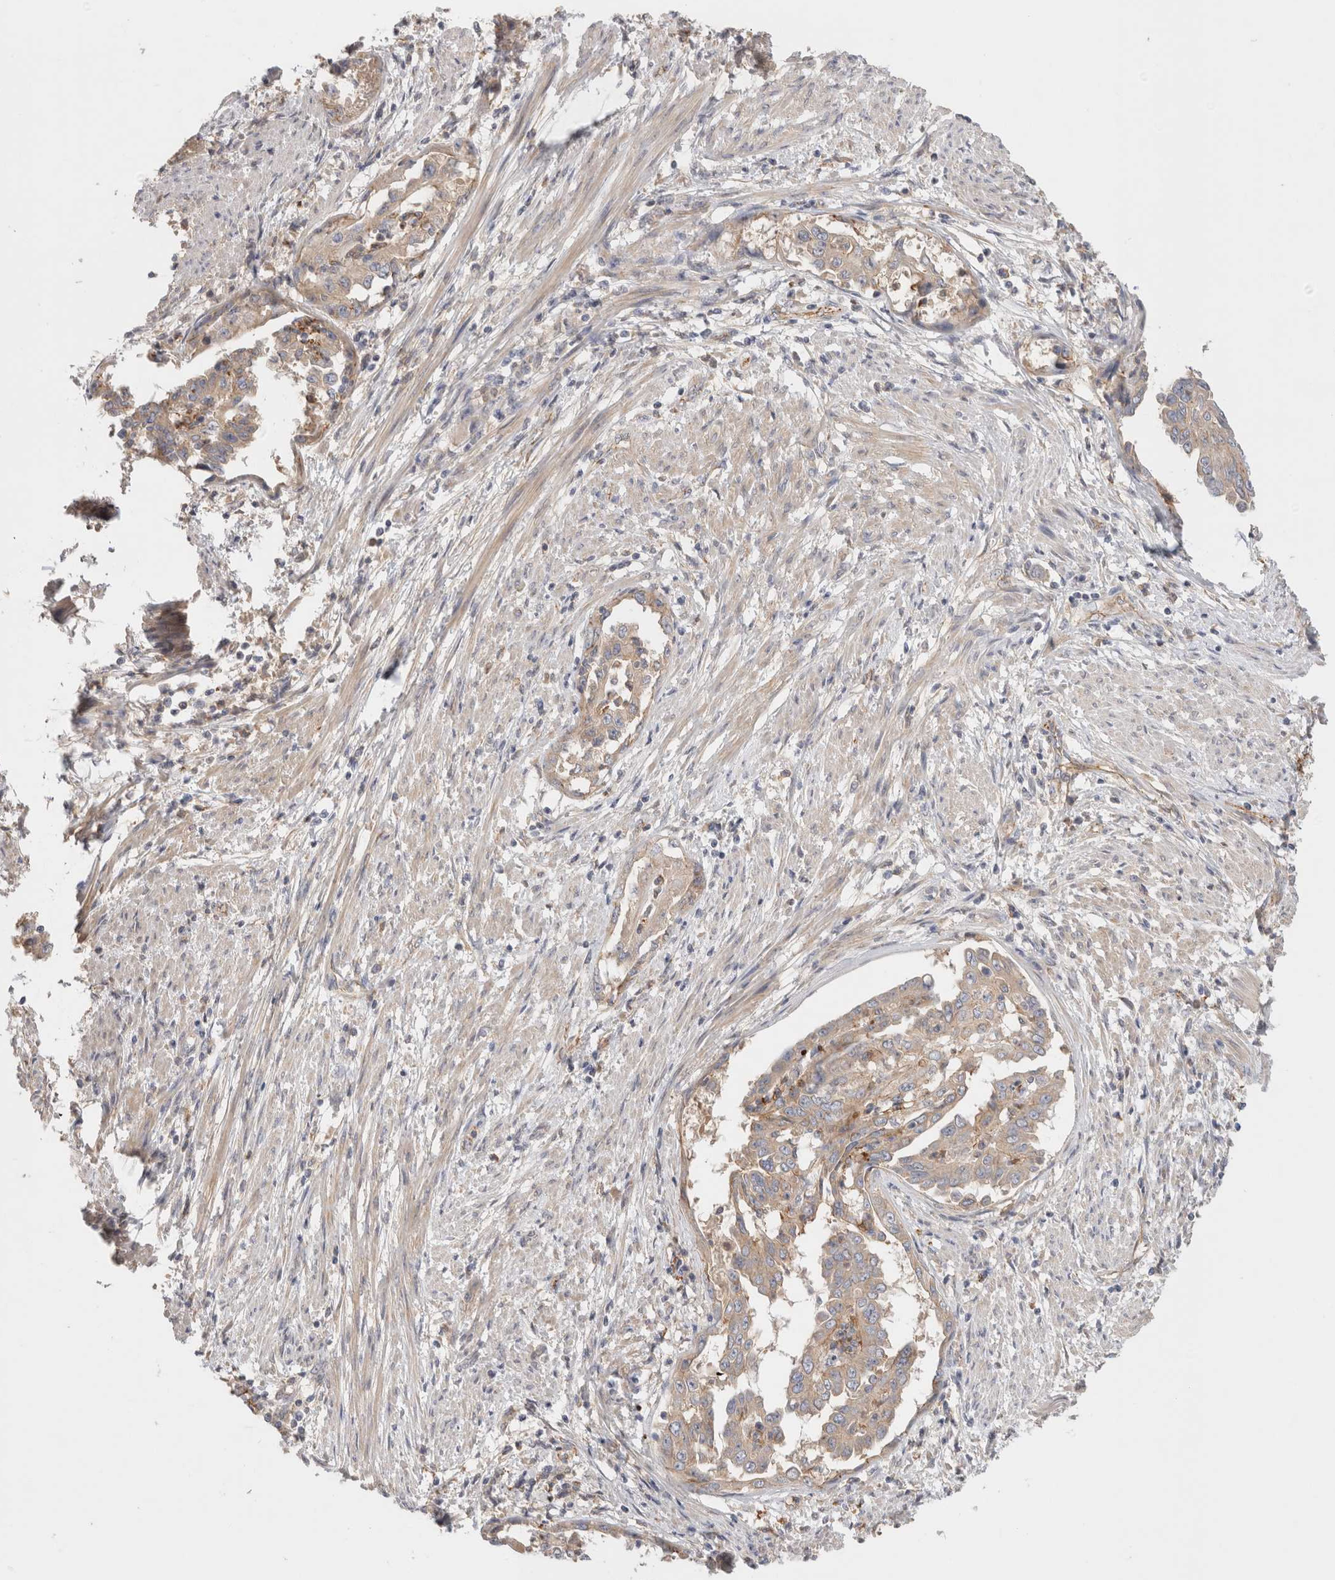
{"staining": {"intensity": "weak", "quantity": ">75%", "location": "cytoplasmic/membranous"}, "tissue": "endometrial cancer", "cell_type": "Tumor cells", "image_type": "cancer", "snomed": [{"axis": "morphology", "description": "Adenocarcinoma, NOS"}, {"axis": "topography", "description": "Endometrium"}], "caption": "Endometrial cancer (adenocarcinoma) stained with a brown dye demonstrates weak cytoplasmic/membranous positive staining in approximately >75% of tumor cells.", "gene": "SGK3", "patient": {"sex": "female", "age": 85}}